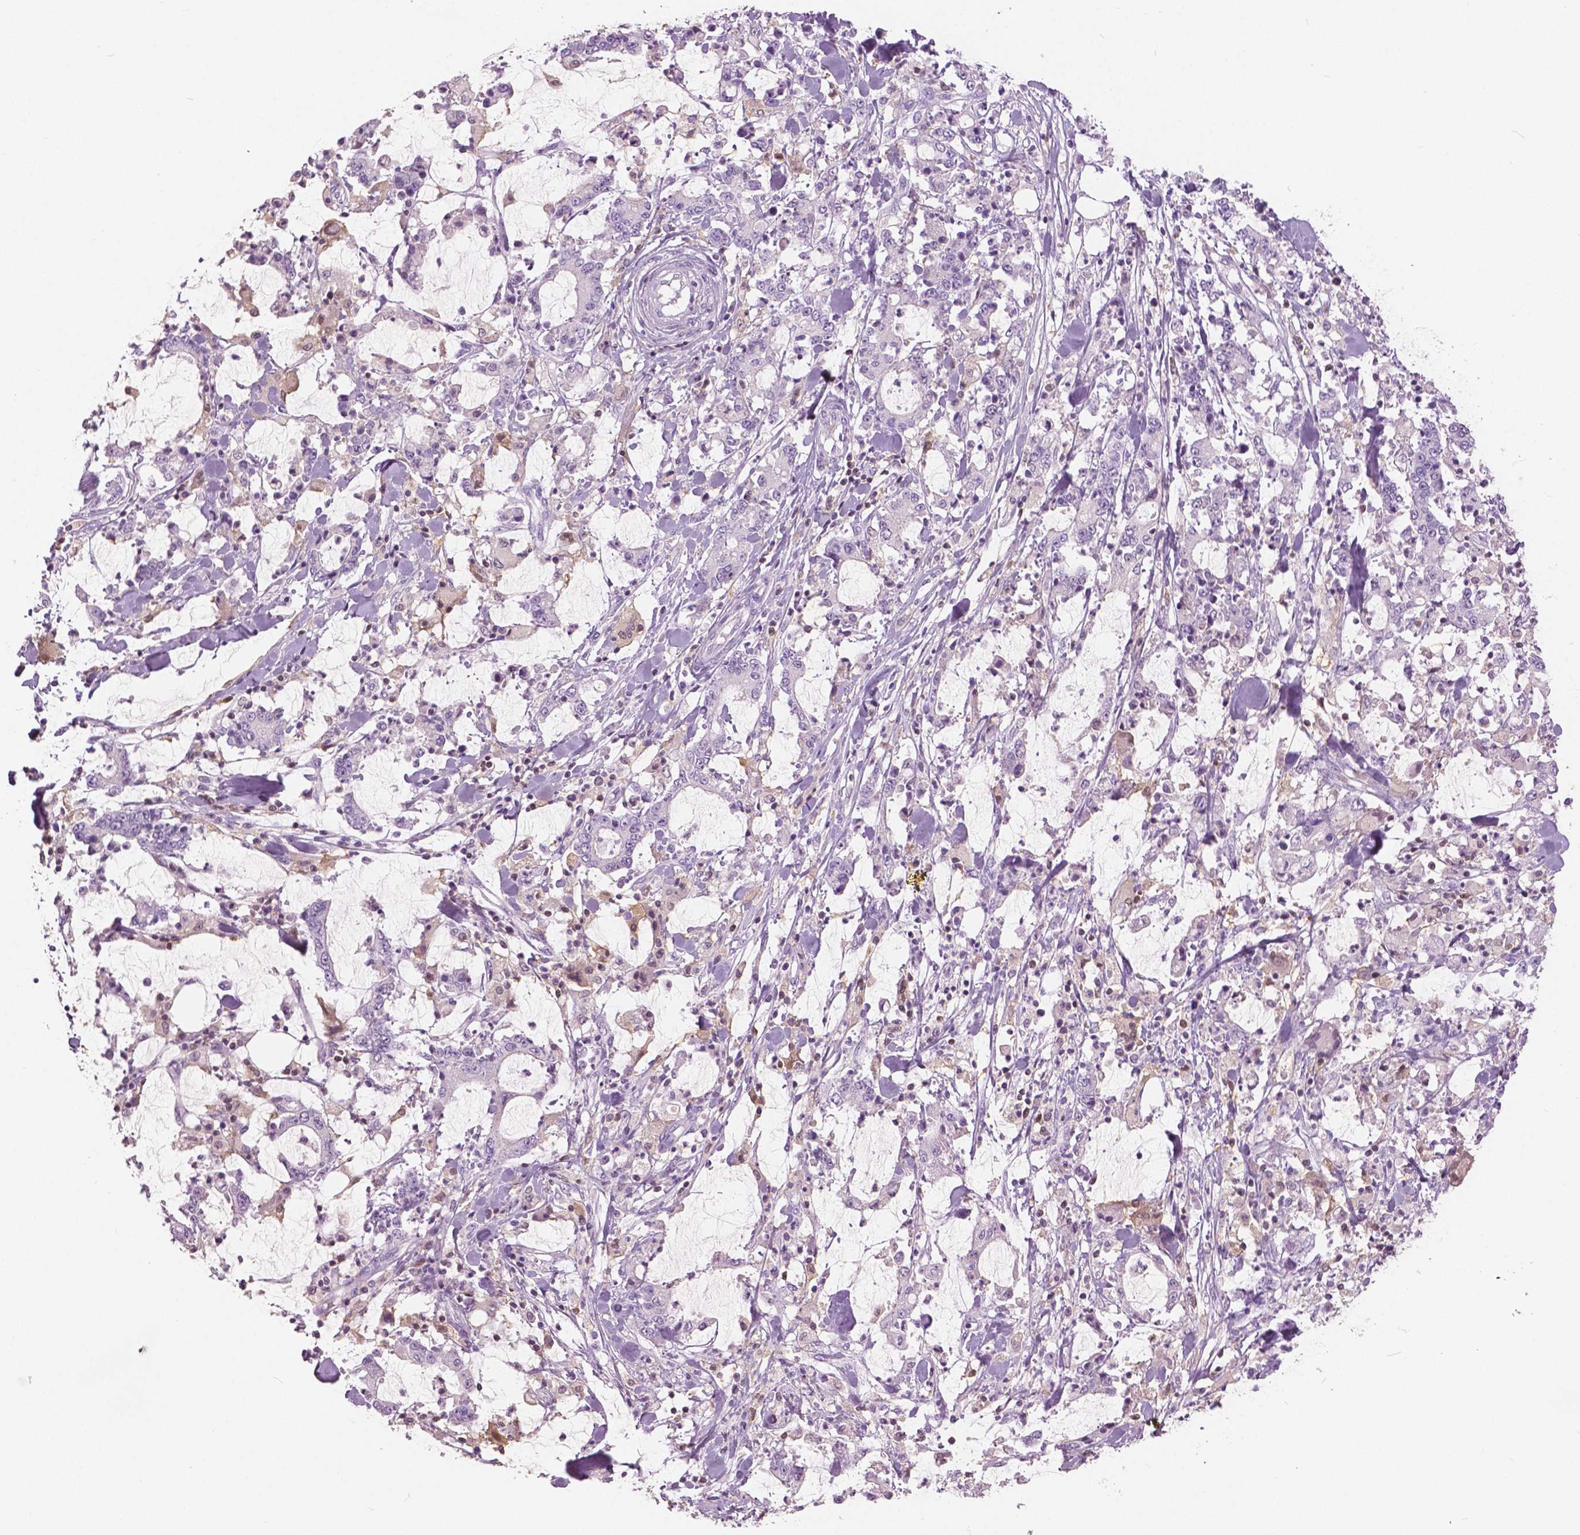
{"staining": {"intensity": "negative", "quantity": "none", "location": "none"}, "tissue": "stomach cancer", "cell_type": "Tumor cells", "image_type": "cancer", "snomed": [{"axis": "morphology", "description": "Adenocarcinoma, NOS"}, {"axis": "topography", "description": "Stomach, upper"}], "caption": "An immunohistochemistry (IHC) histopathology image of stomach adenocarcinoma is shown. There is no staining in tumor cells of stomach adenocarcinoma.", "gene": "GALM", "patient": {"sex": "male", "age": 68}}